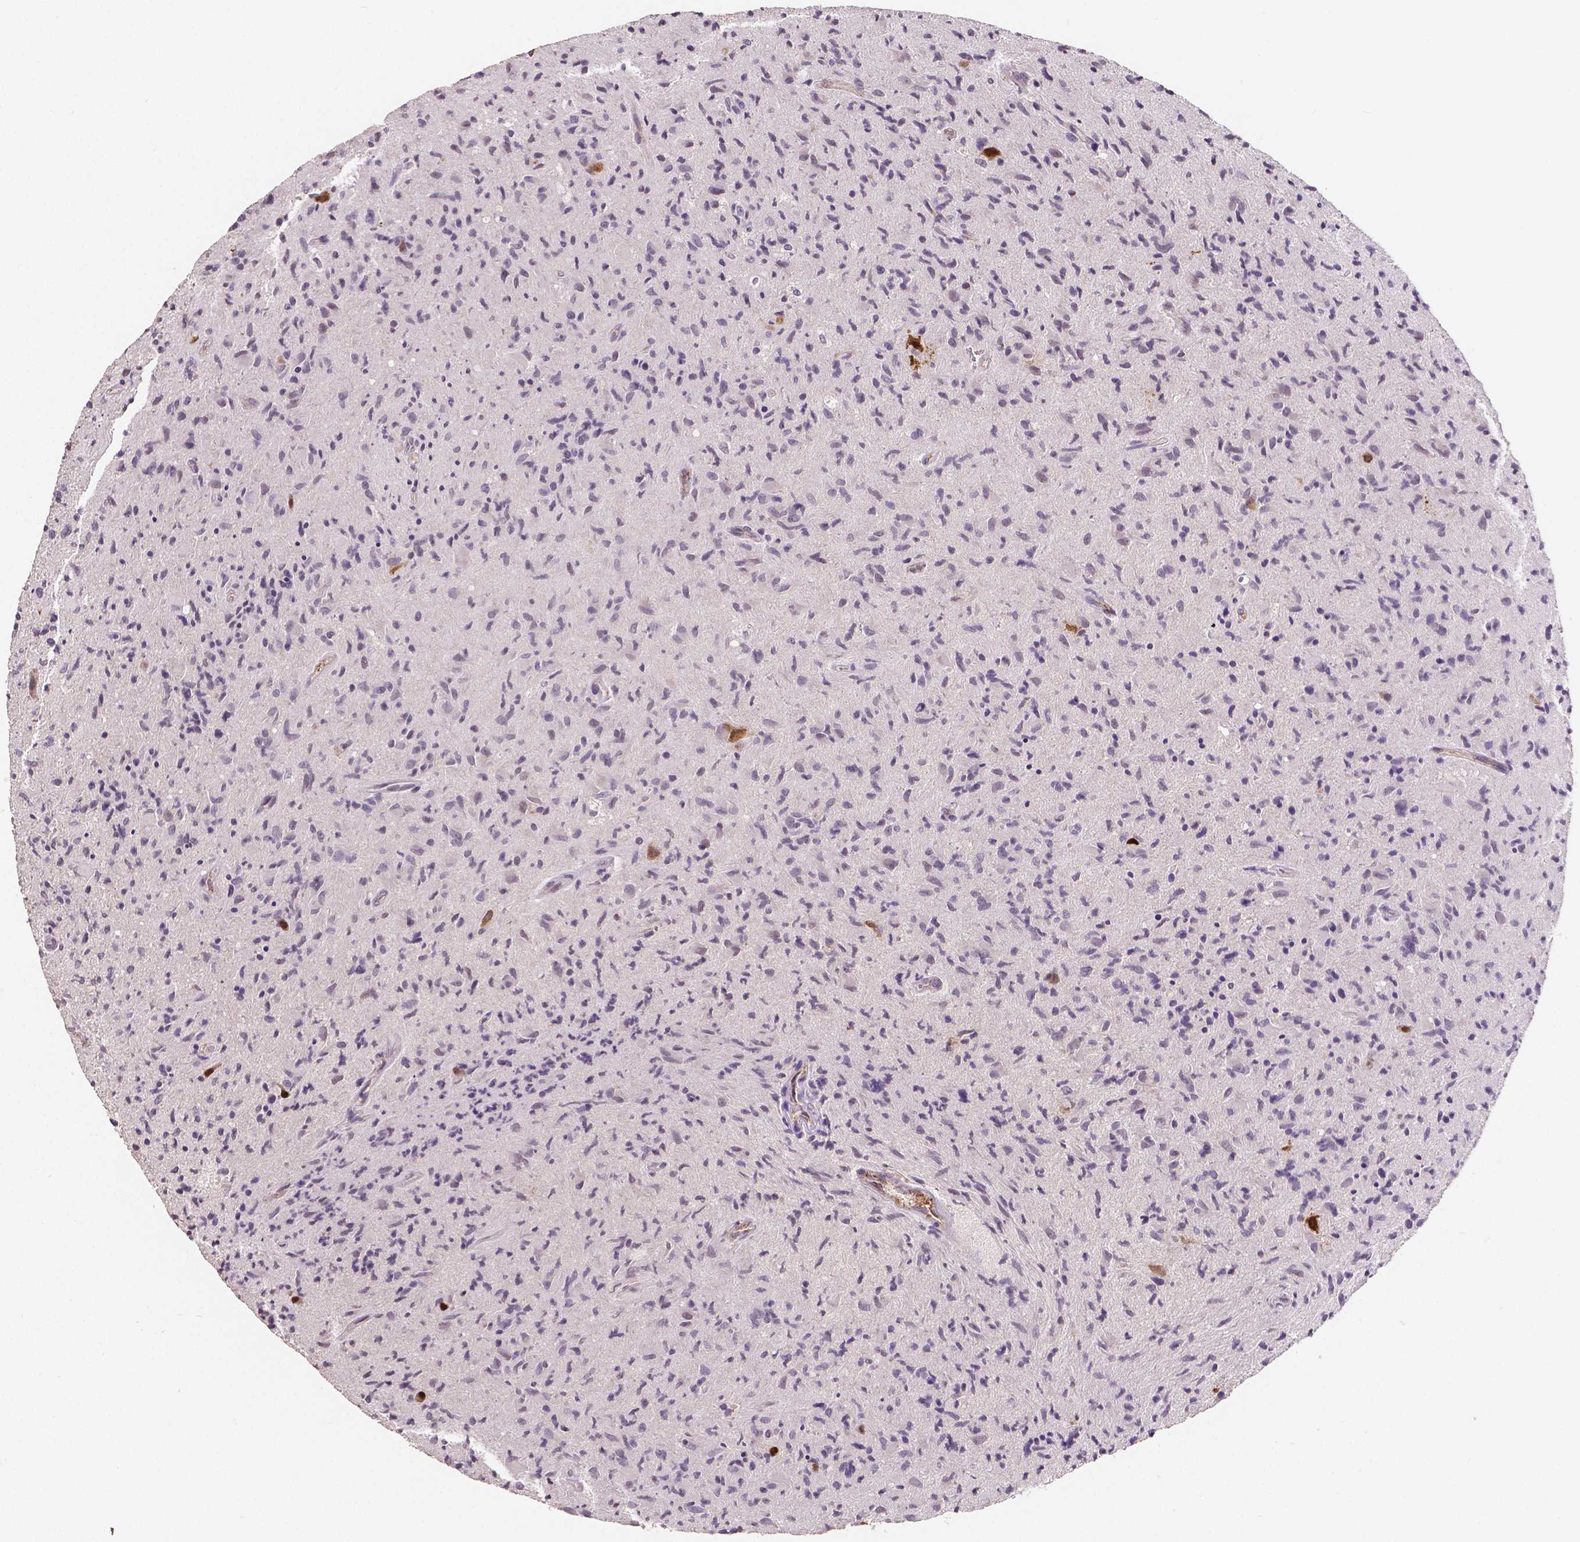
{"staining": {"intensity": "negative", "quantity": "none", "location": "none"}, "tissue": "glioma", "cell_type": "Tumor cells", "image_type": "cancer", "snomed": [{"axis": "morphology", "description": "Glioma, malignant, High grade"}, {"axis": "topography", "description": "Brain"}], "caption": "IHC micrograph of human glioma stained for a protein (brown), which exhibits no expression in tumor cells.", "gene": "ELAVL2", "patient": {"sex": "male", "age": 54}}